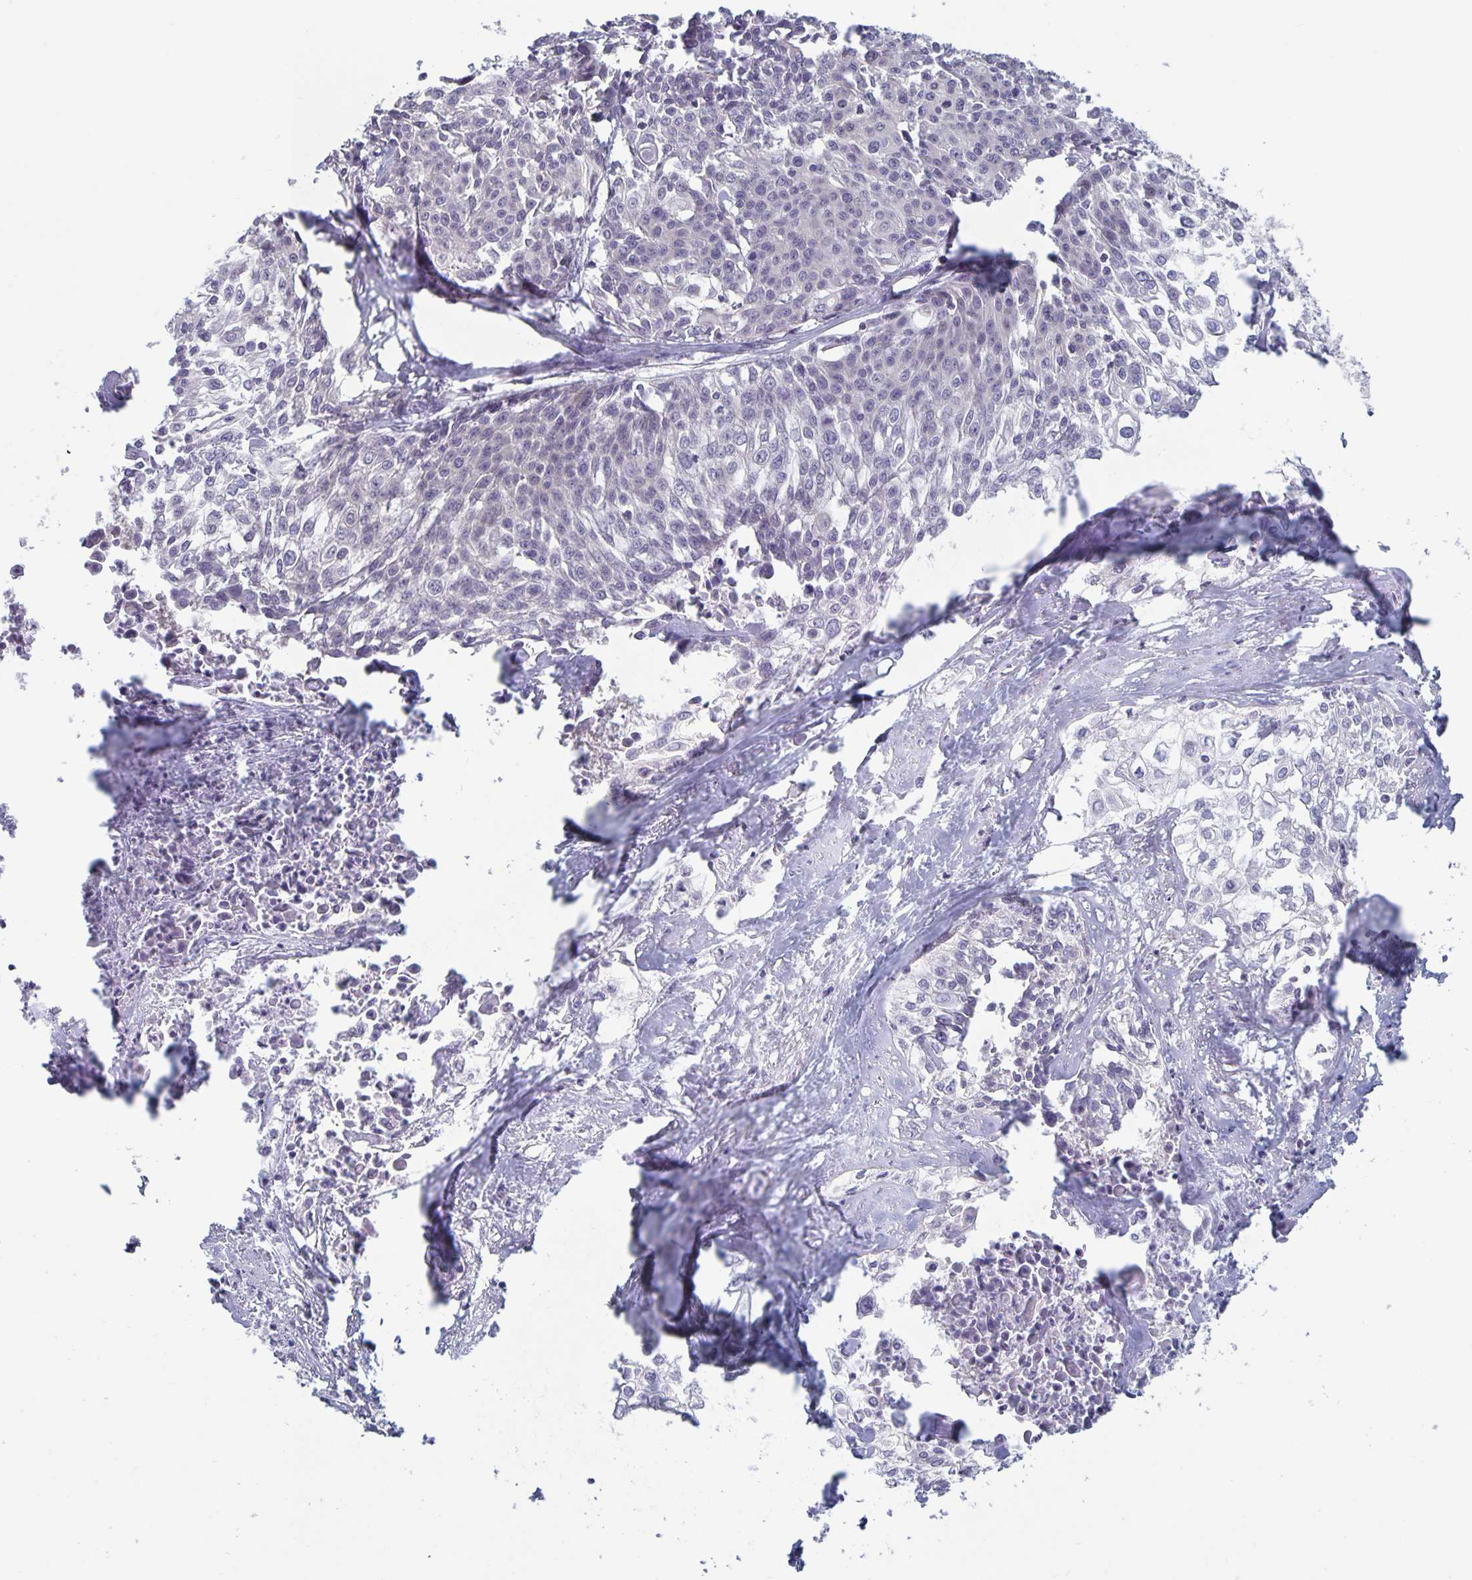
{"staining": {"intensity": "negative", "quantity": "none", "location": "none"}, "tissue": "cervical cancer", "cell_type": "Tumor cells", "image_type": "cancer", "snomed": [{"axis": "morphology", "description": "Squamous cell carcinoma, NOS"}, {"axis": "topography", "description": "Cervix"}], "caption": "Micrograph shows no significant protein positivity in tumor cells of cervical cancer.", "gene": "PLCB3", "patient": {"sex": "female", "age": 39}}